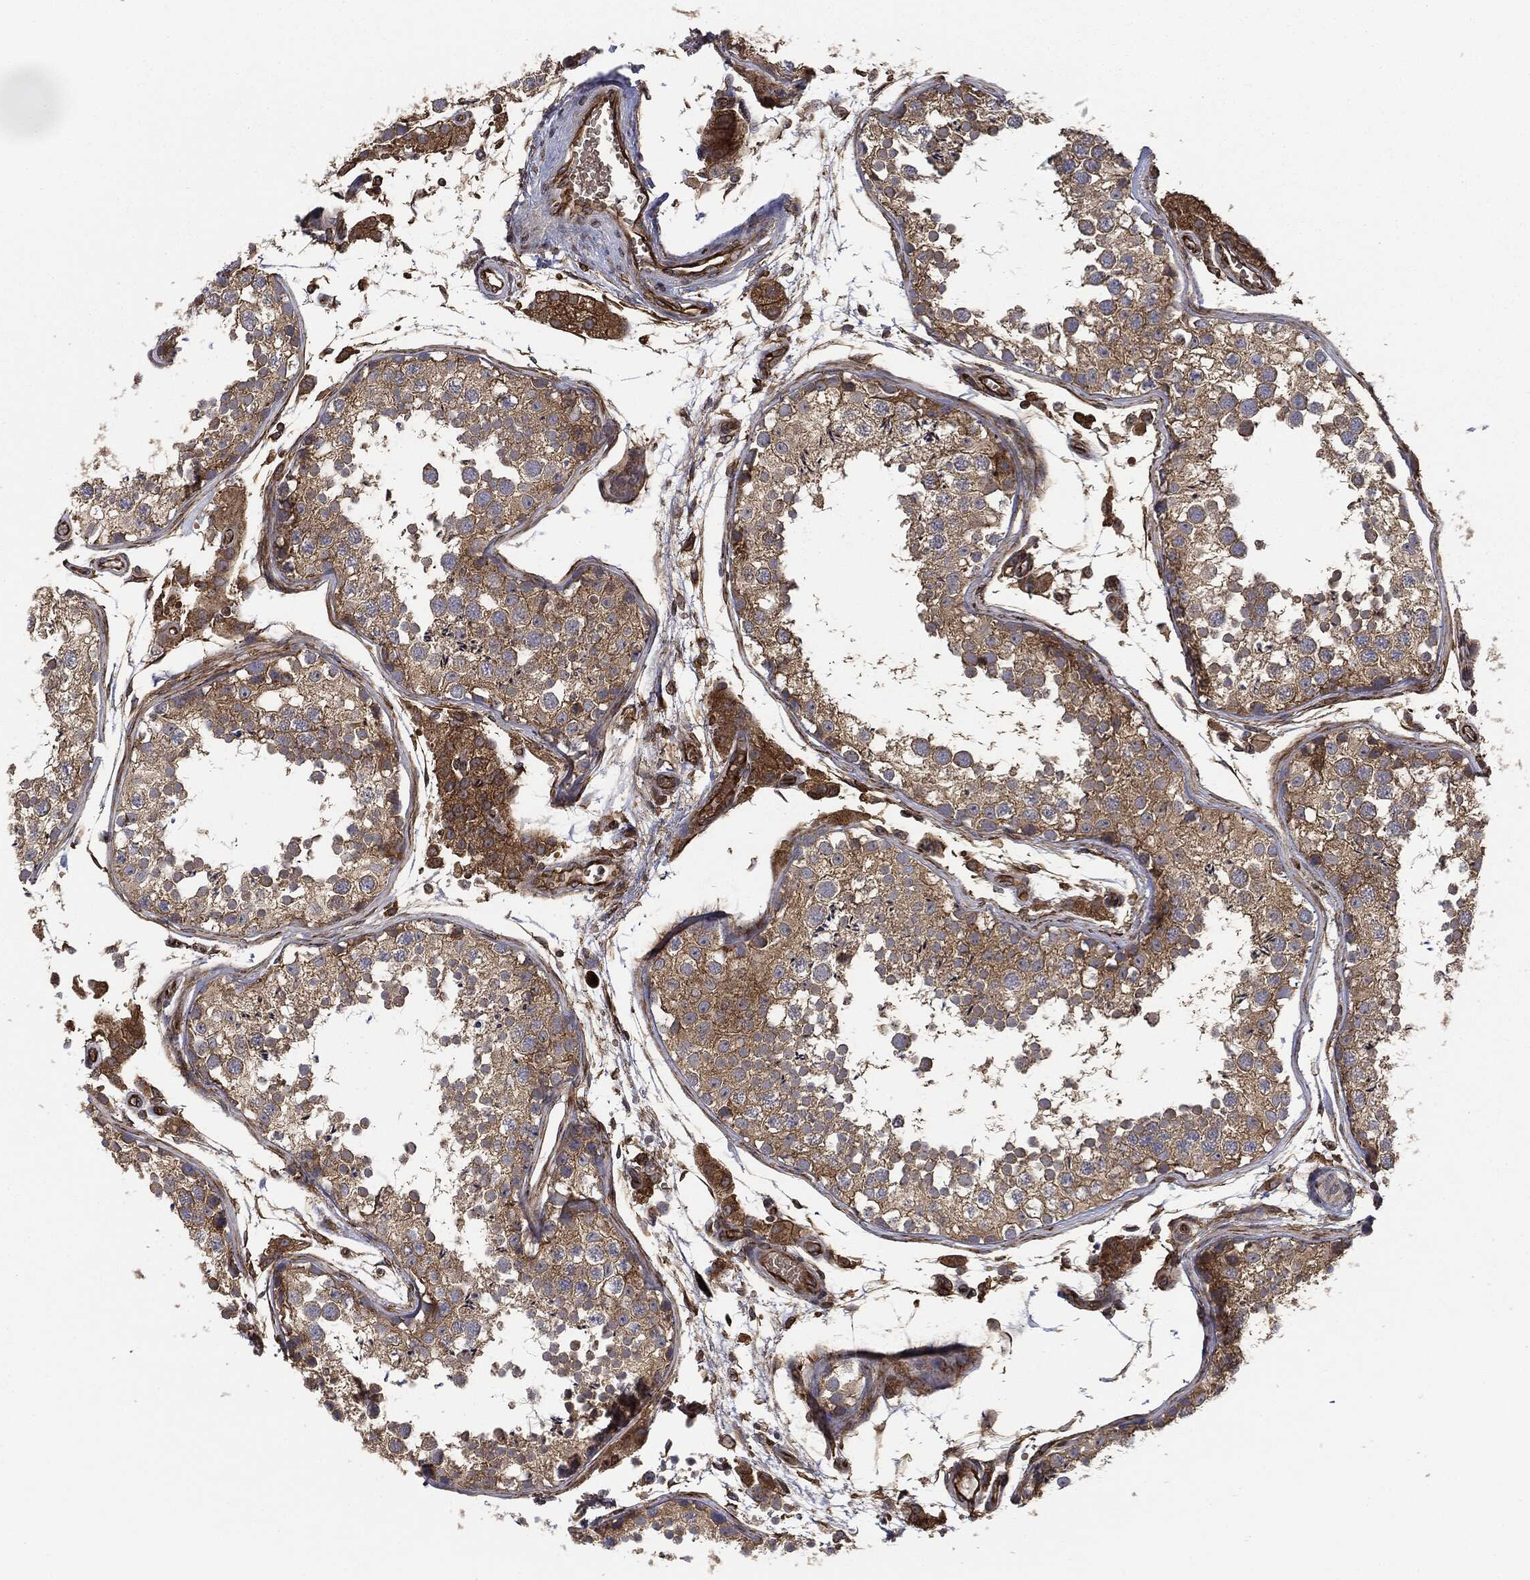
{"staining": {"intensity": "moderate", "quantity": "25%-75%", "location": "cytoplasmic/membranous"}, "tissue": "testis", "cell_type": "Cells in seminiferous ducts", "image_type": "normal", "snomed": [{"axis": "morphology", "description": "Normal tissue, NOS"}, {"axis": "topography", "description": "Testis"}], "caption": "This photomicrograph displays IHC staining of unremarkable human testis, with medium moderate cytoplasmic/membranous positivity in about 25%-75% of cells in seminiferous ducts.", "gene": "EIF2AK2", "patient": {"sex": "male", "age": 29}}